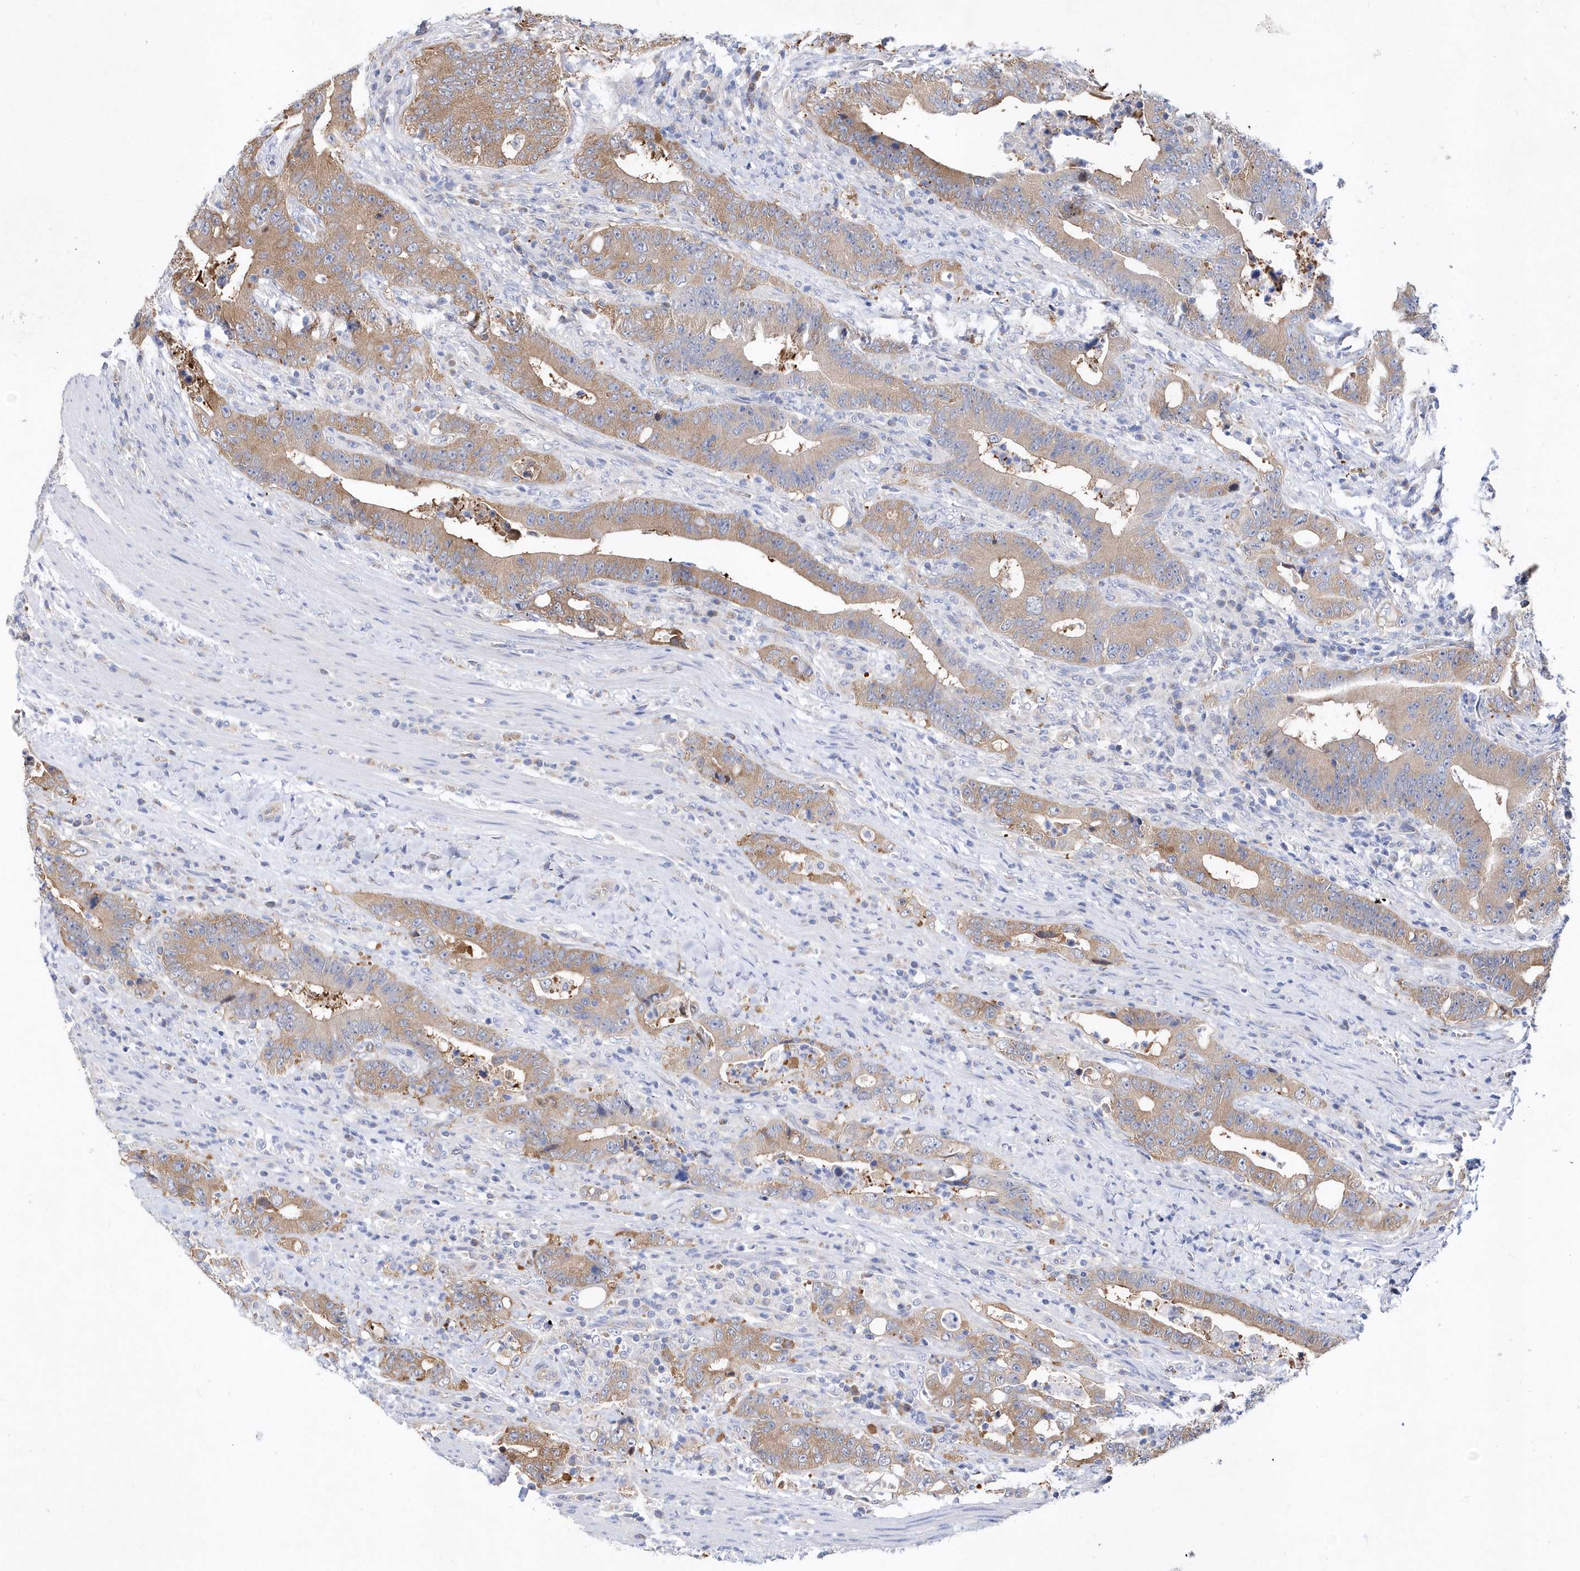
{"staining": {"intensity": "moderate", "quantity": ">75%", "location": "cytoplasmic/membranous"}, "tissue": "colorectal cancer", "cell_type": "Tumor cells", "image_type": "cancer", "snomed": [{"axis": "morphology", "description": "Adenocarcinoma, NOS"}, {"axis": "topography", "description": "Colon"}], "caption": "An immunohistochemistry image of neoplastic tissue is shown. Protein staining in brown labels moderate cytoplasmic/membranous positivity in colorectal cancer within tumor cells.", "gene": "JKAMP", "patient": {"sex": "female", "age": 75}}